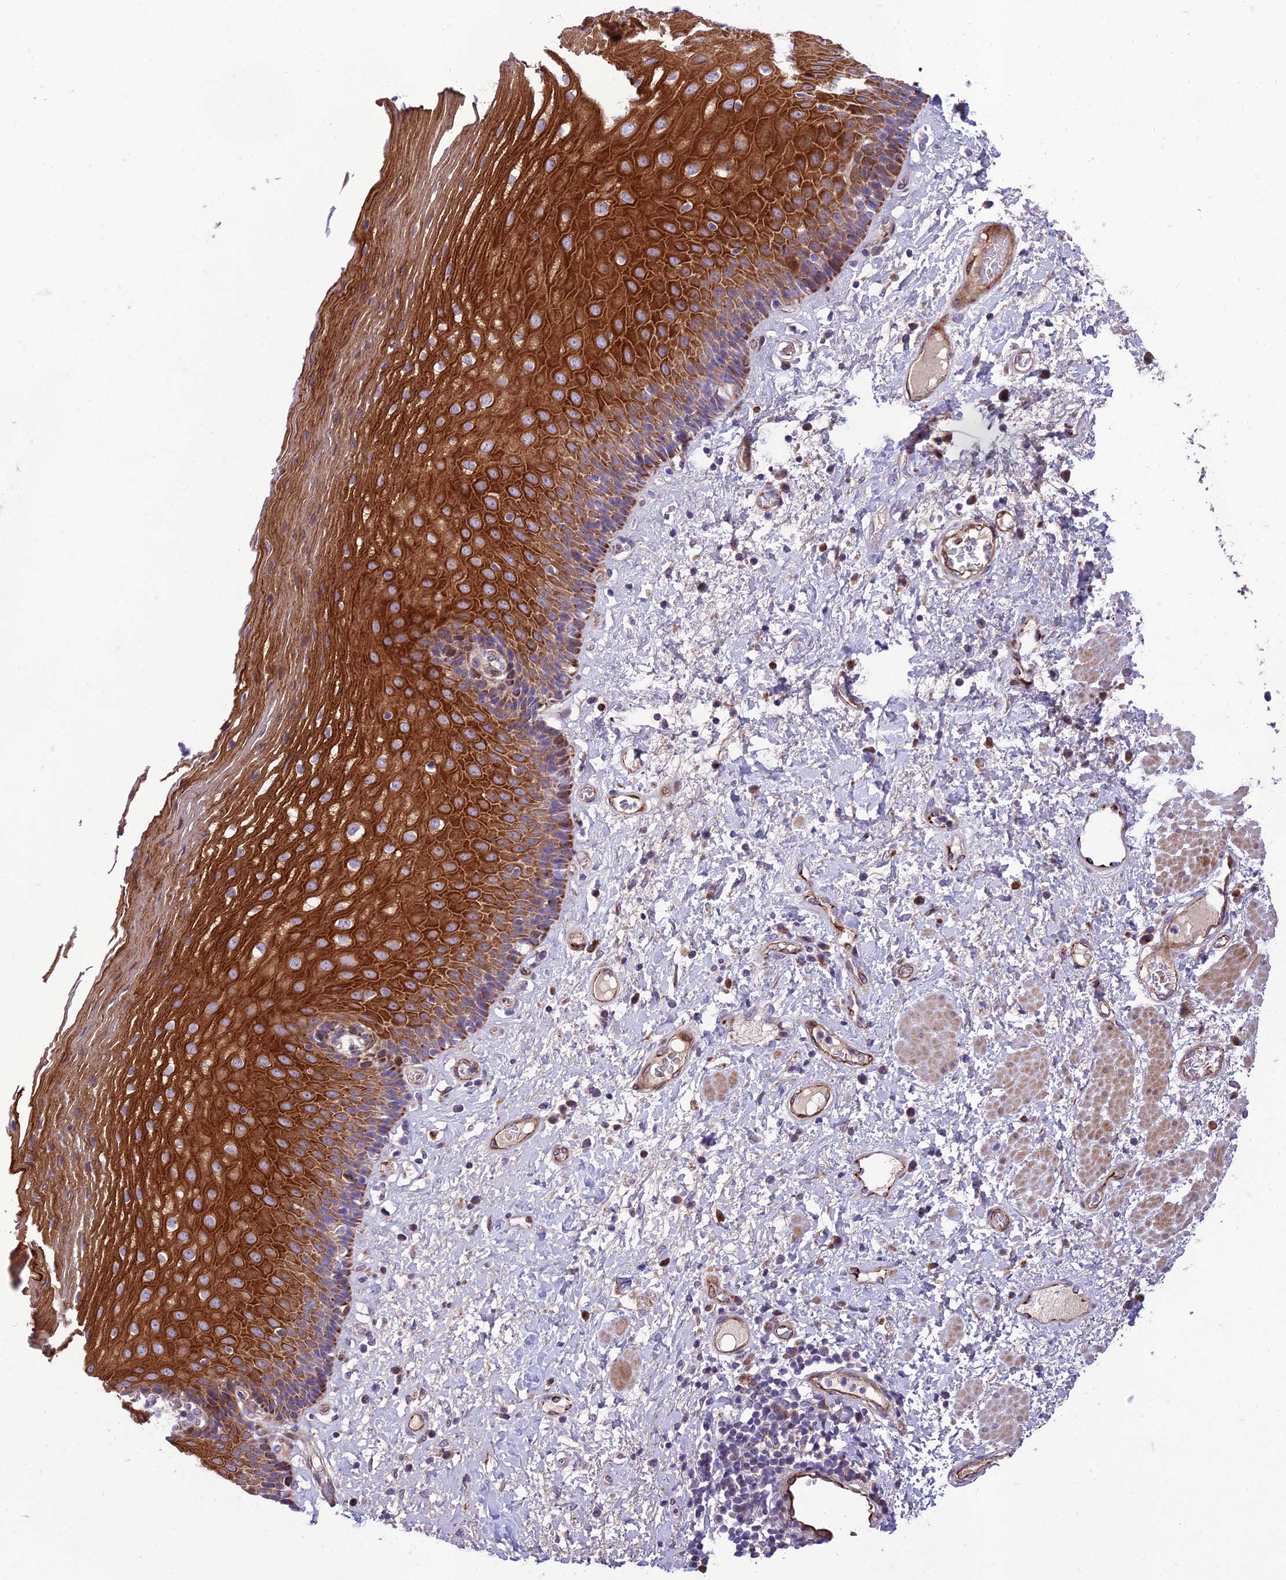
{"staining": {"intensity": "strong", "quantity": "25%-75%", "location": "cytoplasmic/membranous"}, "tissue": "esophagus", "cell_type": "Squamous epithelial cells", "image_type": "normal", "snomed": [{"axis": "morphology", "description": "Normal tissue, NOS"}, {"axis": "morphology", "description": "Adenocarcinoma, NOS"}, {"axis": "topography", "description": "Esophagus"}], "caption": "IHC of benign human esophagus shows high levels of strong cytoplasmic/membranous staining in about 25%-75% of squamous epithelial cells. The staining was performed using DAB (3,3'-diaminobenzidine) to visualize the protein expression in brown, while the nuclei were stained in blue with hematoxylin (Magnification: 20x).", "gene": "SEL1L3", "patient": {"sex": "male", "age": 62}}